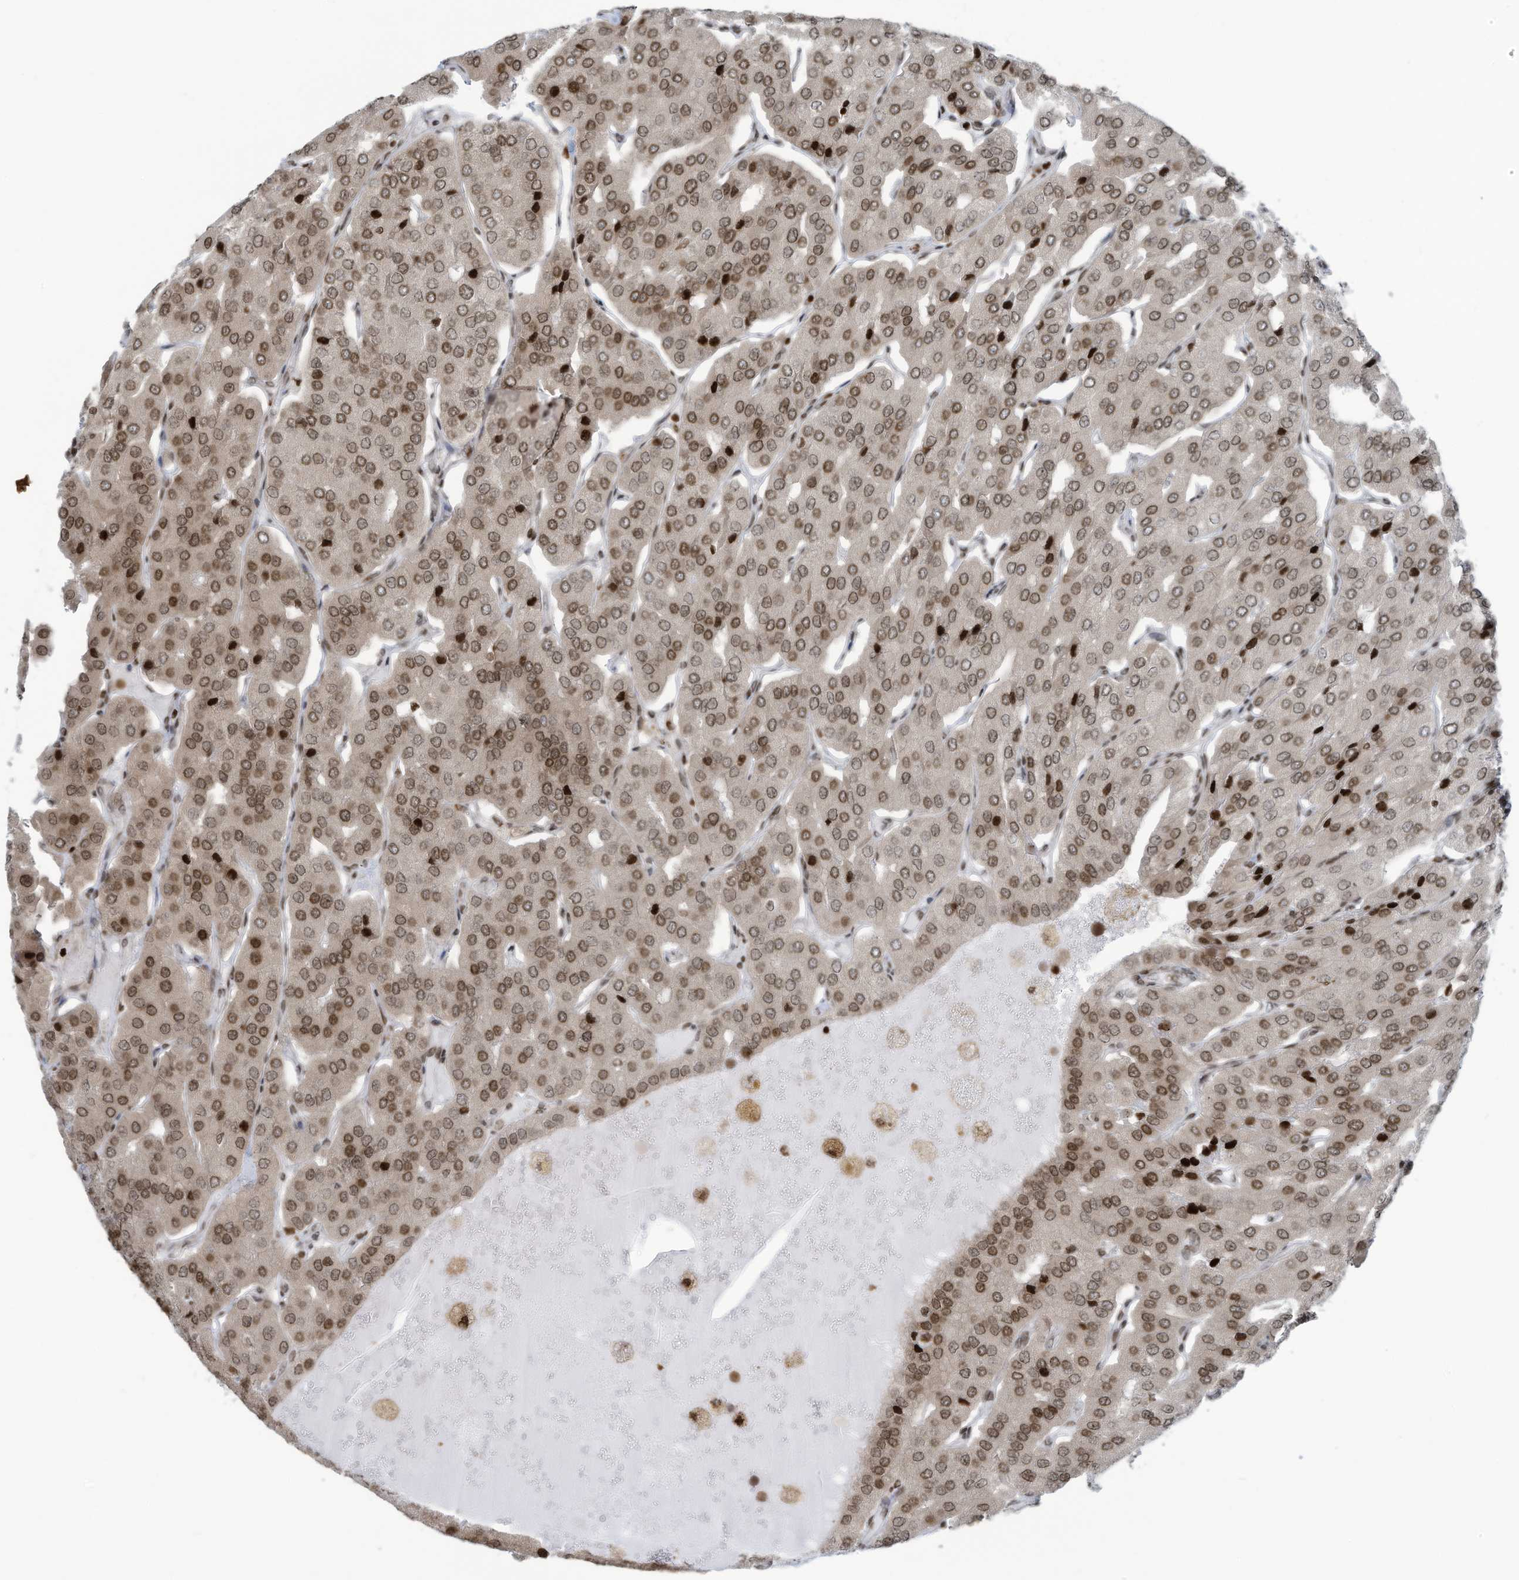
{"staining": {"intensity": "moderate", "quantity": ">75%", "location": "nuclear"}, "tissue": "parathyroid gland", "cell_type": "Glandular cells", "image_type": "normal", "snomed": [{"axis": "morphology", "description": "Normal tissue, NOS"}, {"axis": "morphology", "description": "Adenoma, NOS"}, {"axis": "topography", "description": "Parathyroid gland"}], "caption": "Protein staining reveals moderate nuclear positivity in approximately >75% of glandular cells in unremarkable parathyroid gland.", "gene": "ADI1", "patient": {"sex": "female", "age": 86}}